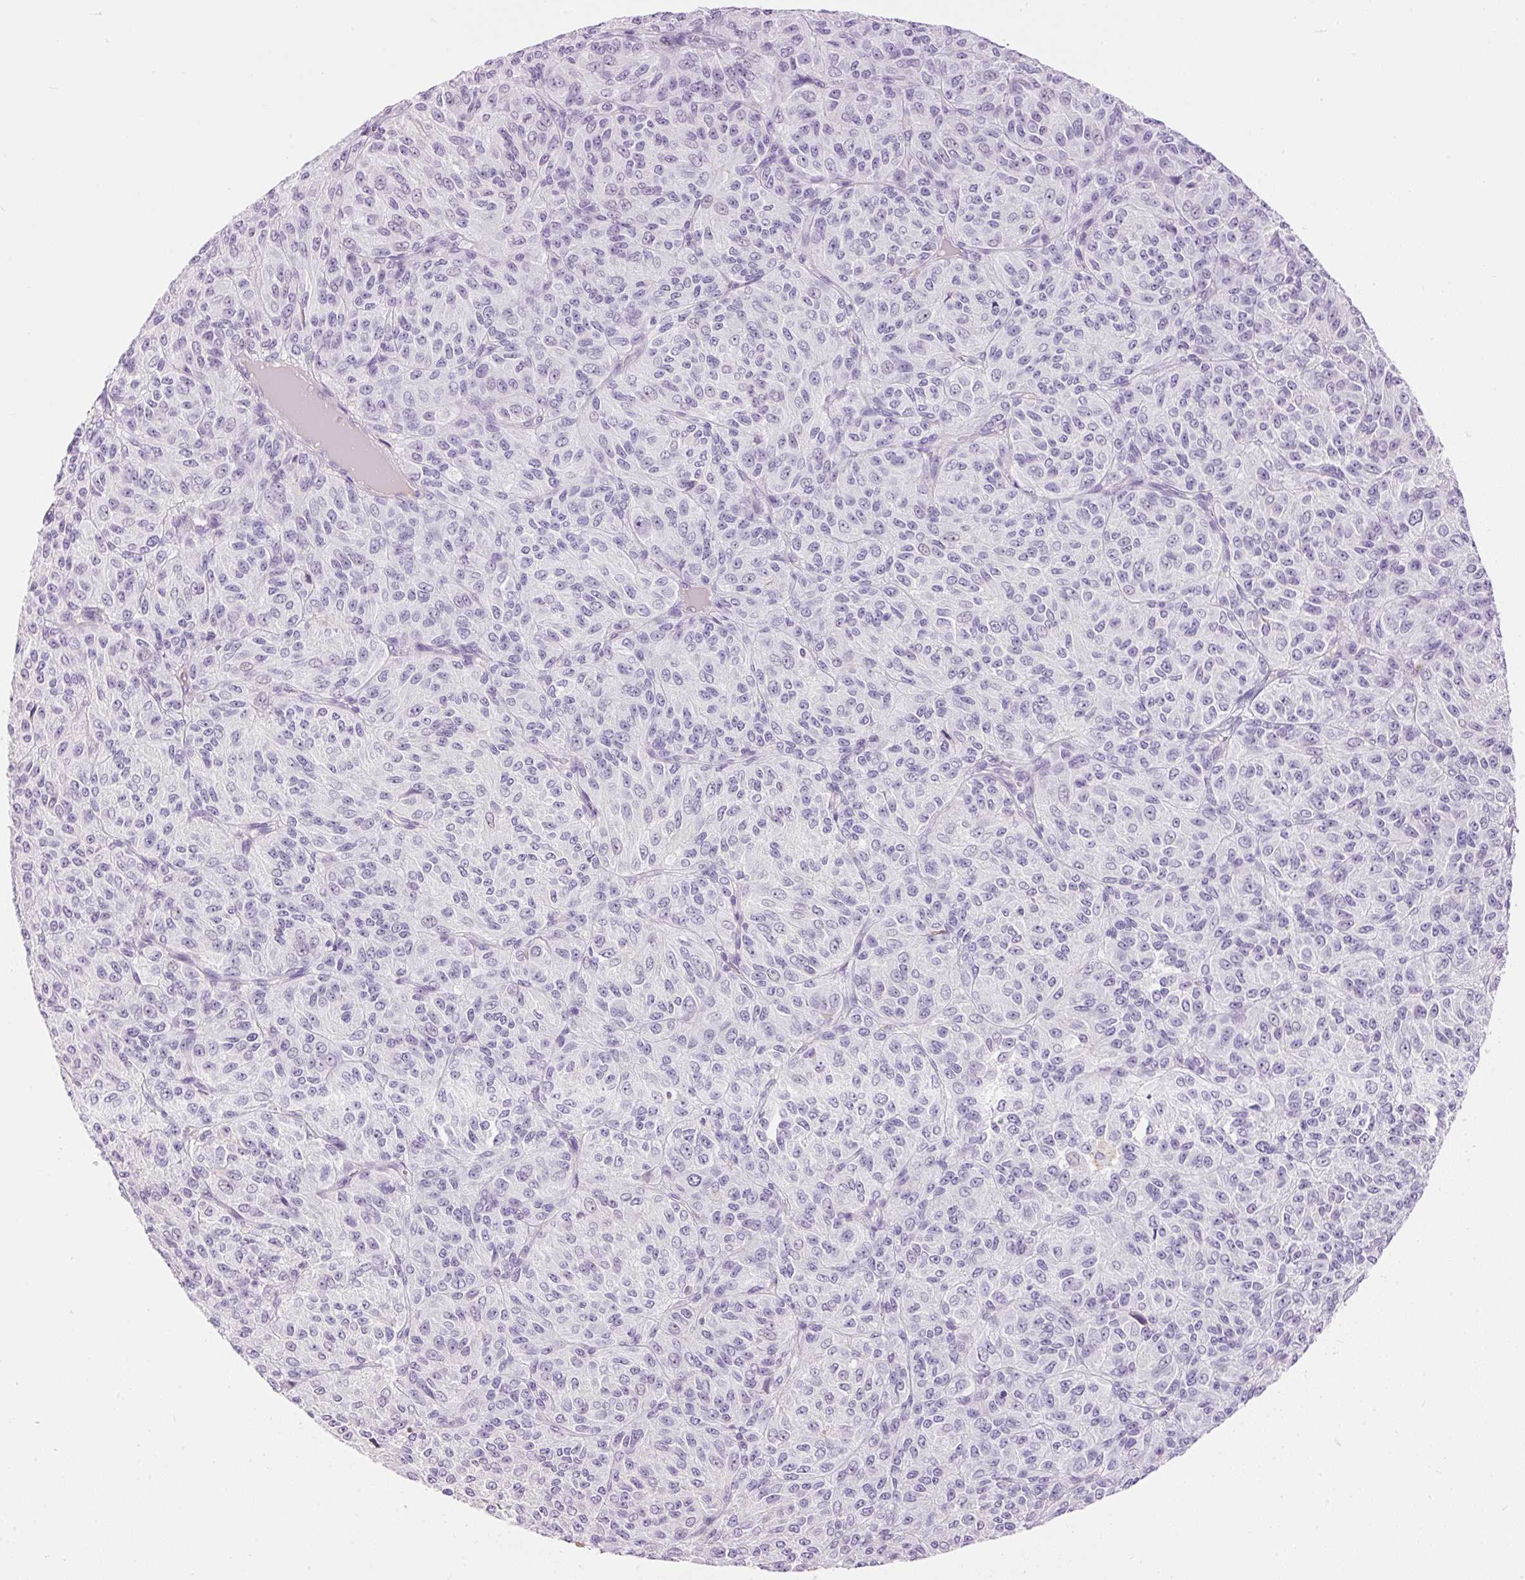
{"staining": {"intensity": "negative", "quantity": "none", "location": "none"}, "tissue": "melanoma", "cell_type": "Tumor cells", "image_type": "cancer", "snomed": [{"axis": "morphology", "description": "Malignant melanoma, Metastatic site"}, {"axis": "topography", "description": "Brain"}], "caption": "The histopathology image exhibits no staining of tumor cells in melanoma.", "gene": "PRPF38B", "patient": {"sex": "female", "age": 56}}